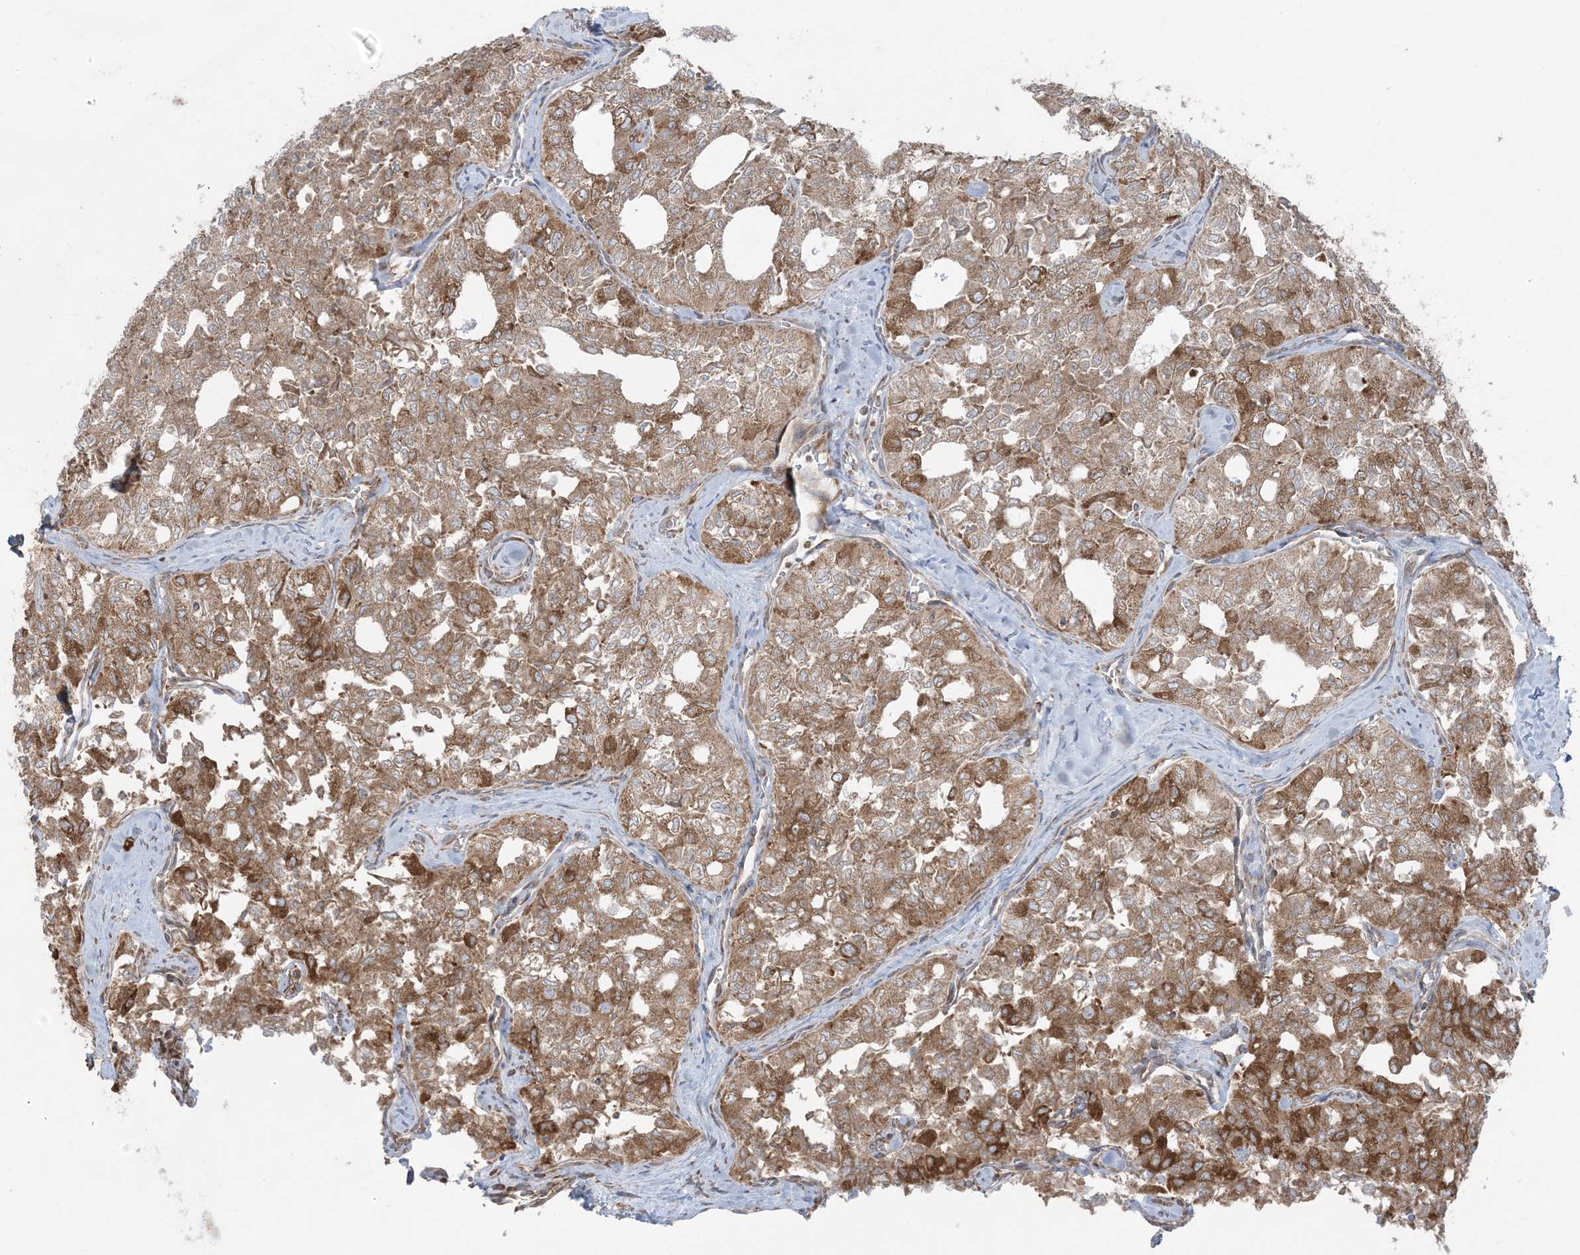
{"staining": {"intensity": "moderate", "quantity": ">75%", "location": "cytoplasmic/membranous"}, "tissue": "thyroid cancer", "cell_type": "Tumor cells", "image_type": "cancer", "snomed": [{"axis": "morphology", "description": "Follicular adenoma carcinoma, NOS"}, {"axis": "topography", "description": "Thyroid gland"}], "caption": "A medium amount of moderate cytoplasmic/membranous staining is seen in approximately >75% of tumor cells in thyroid follicular adenoma carcinoma tissue.", "gene": "UBXN4", "patient": {"sex": "male", "age": 75}}